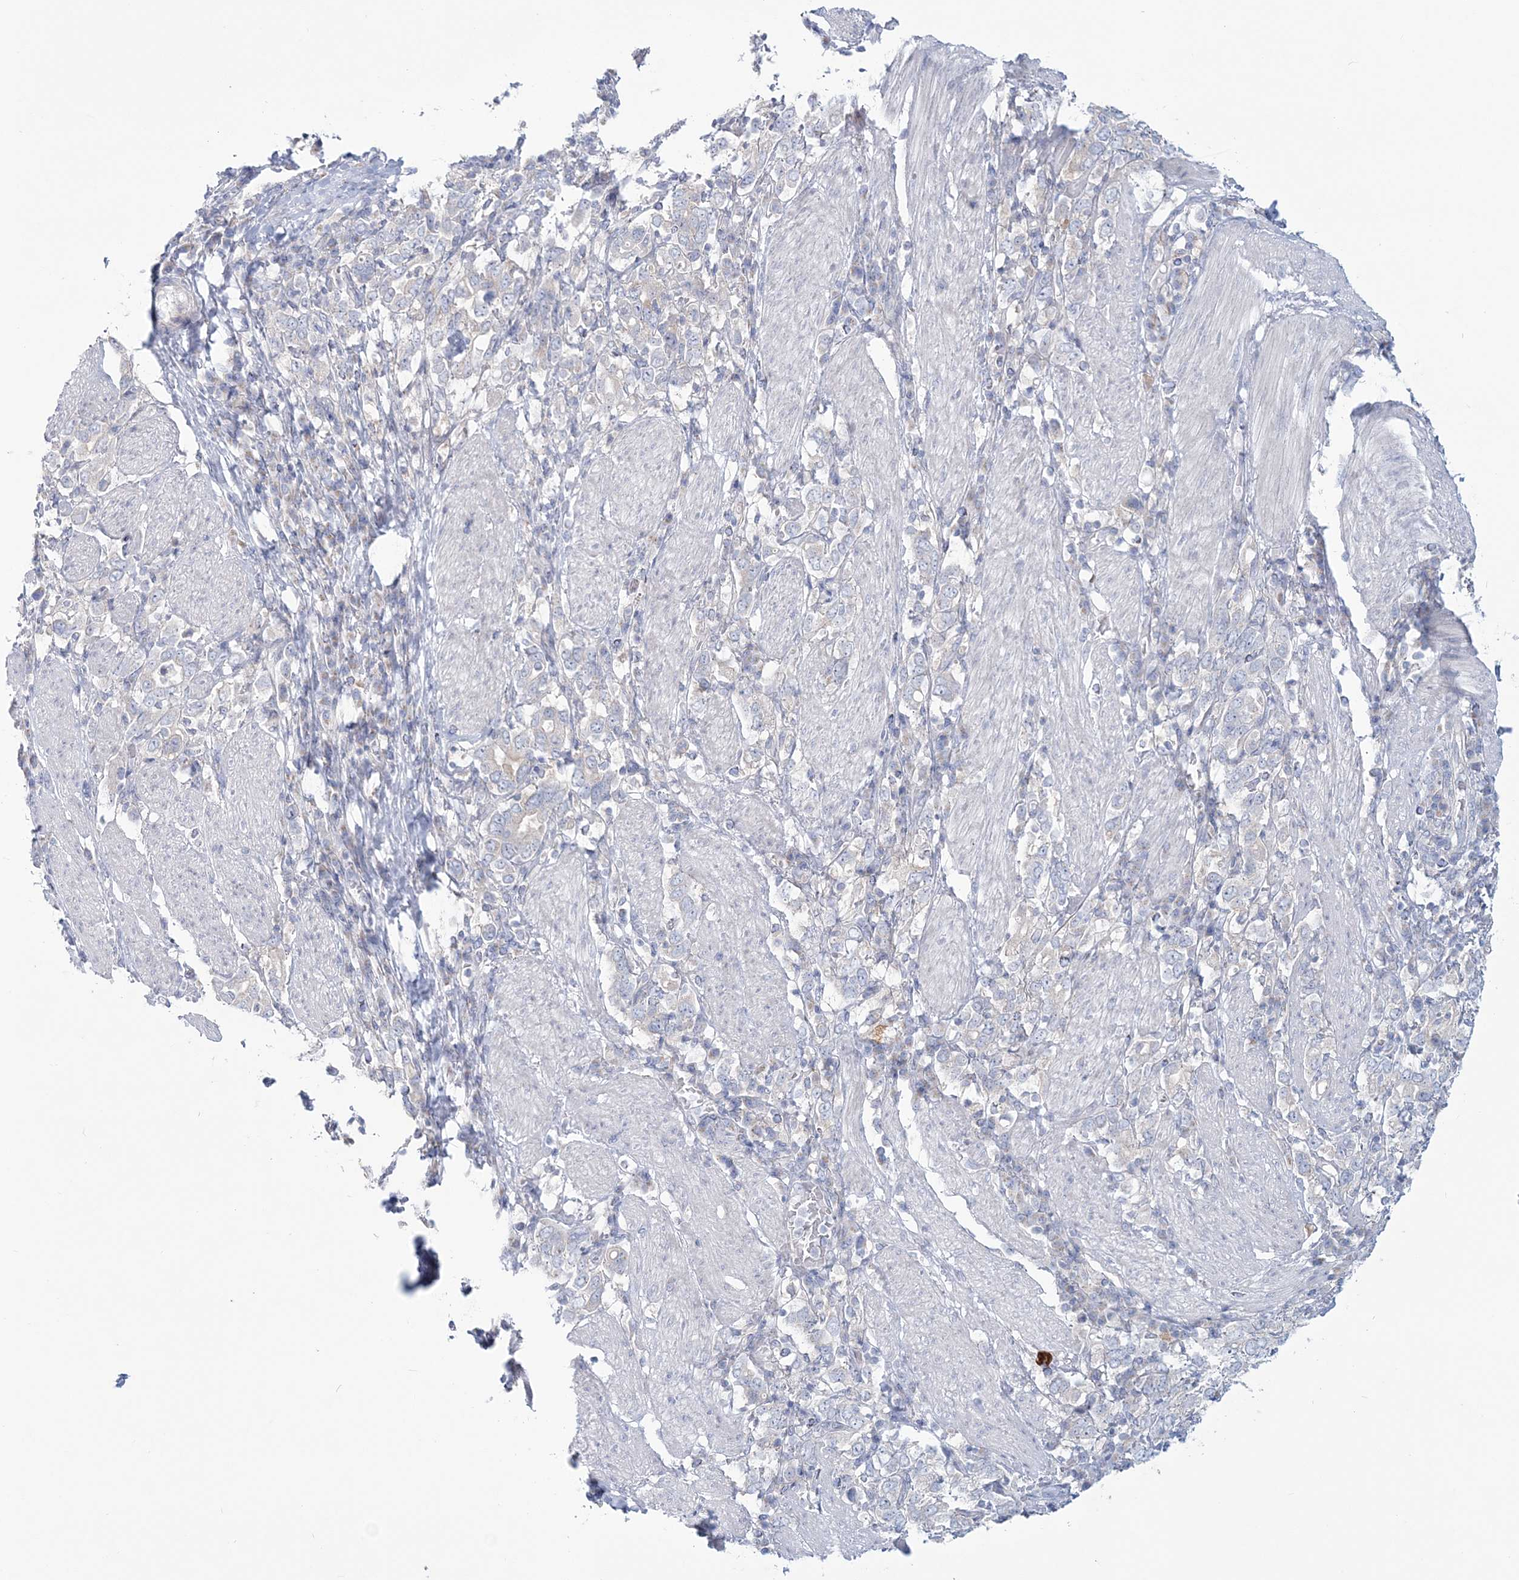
{"staining": {"intensity": "negative", "quantity": "none", "location": "none"}, "tissue": "stomach cancer", "cell_type": "Tumor cells", "image_type": "cancer", "snomed": [{"axis": "morphology", "description": "Adenocarcinoma, NOS"}, {"axis": "topography", "description": "Stomach, upper"}], "caption": "Tumor cells show no significant protein expression in stomach adenocarcinoma.", "gene": "ADGB", "patient": {"sex": "male", "age": 62}}